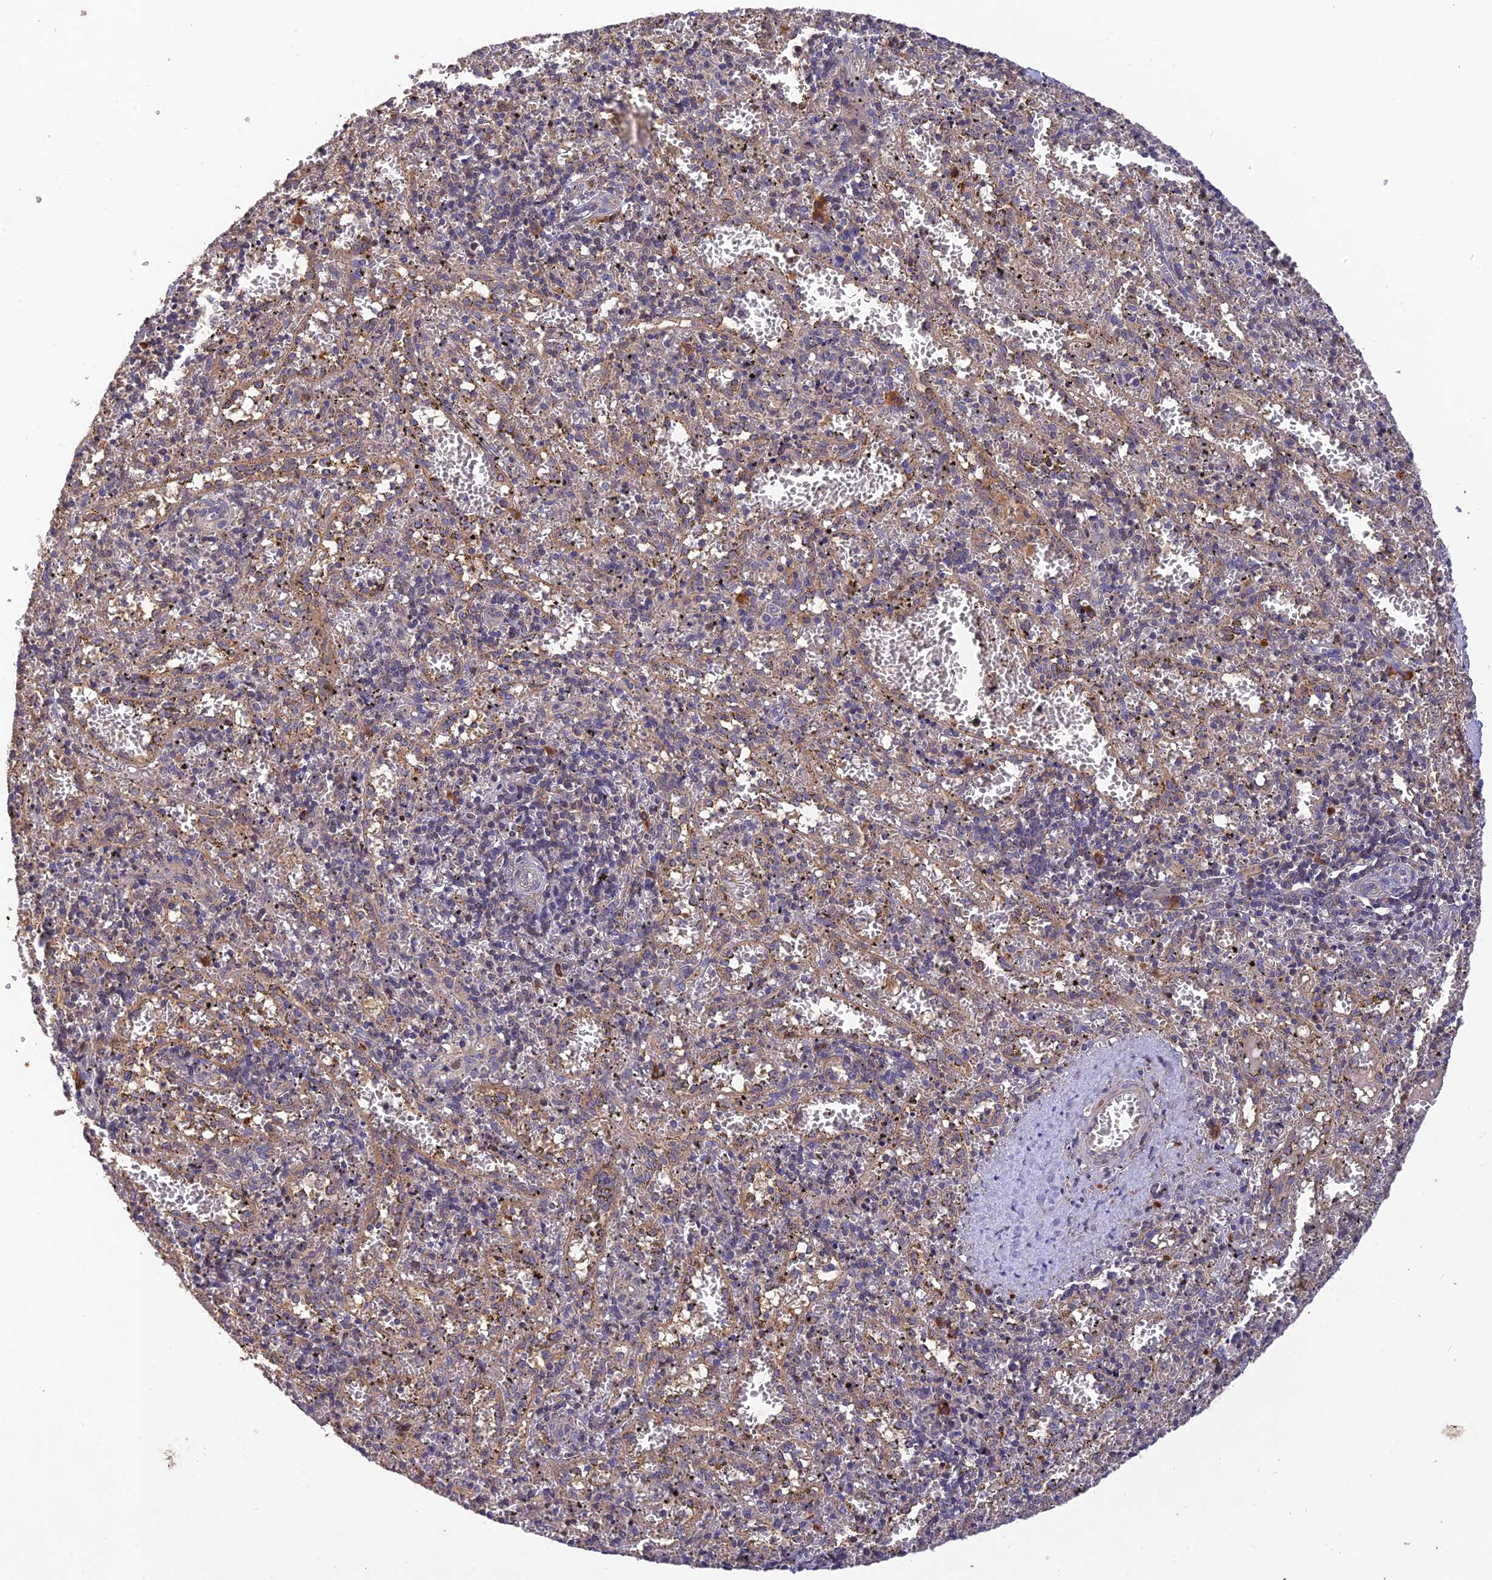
{"staining": {"intensity": "negative", "quantity": "none", "location": "none"}, "tissue": "spleen", "cell_type": "Cells in red pulp", "image_type": "normal", "snomed": [{"axis": "morphology", "description": "Normal tissue, NOS"}, {"axis": "topography", "description": "Spleen"}], "caption": "A photomicrograph of human spleen is negative for staining in cells in red pulp. (Stains: DAB (3,3'-diaminobenzidine) IHC with hematoxylin counter stain, Microscopy: brightfield microscopy at high magnification).", "gene": "DENND5B", "patient": {"sex": "male", "age": 11}}